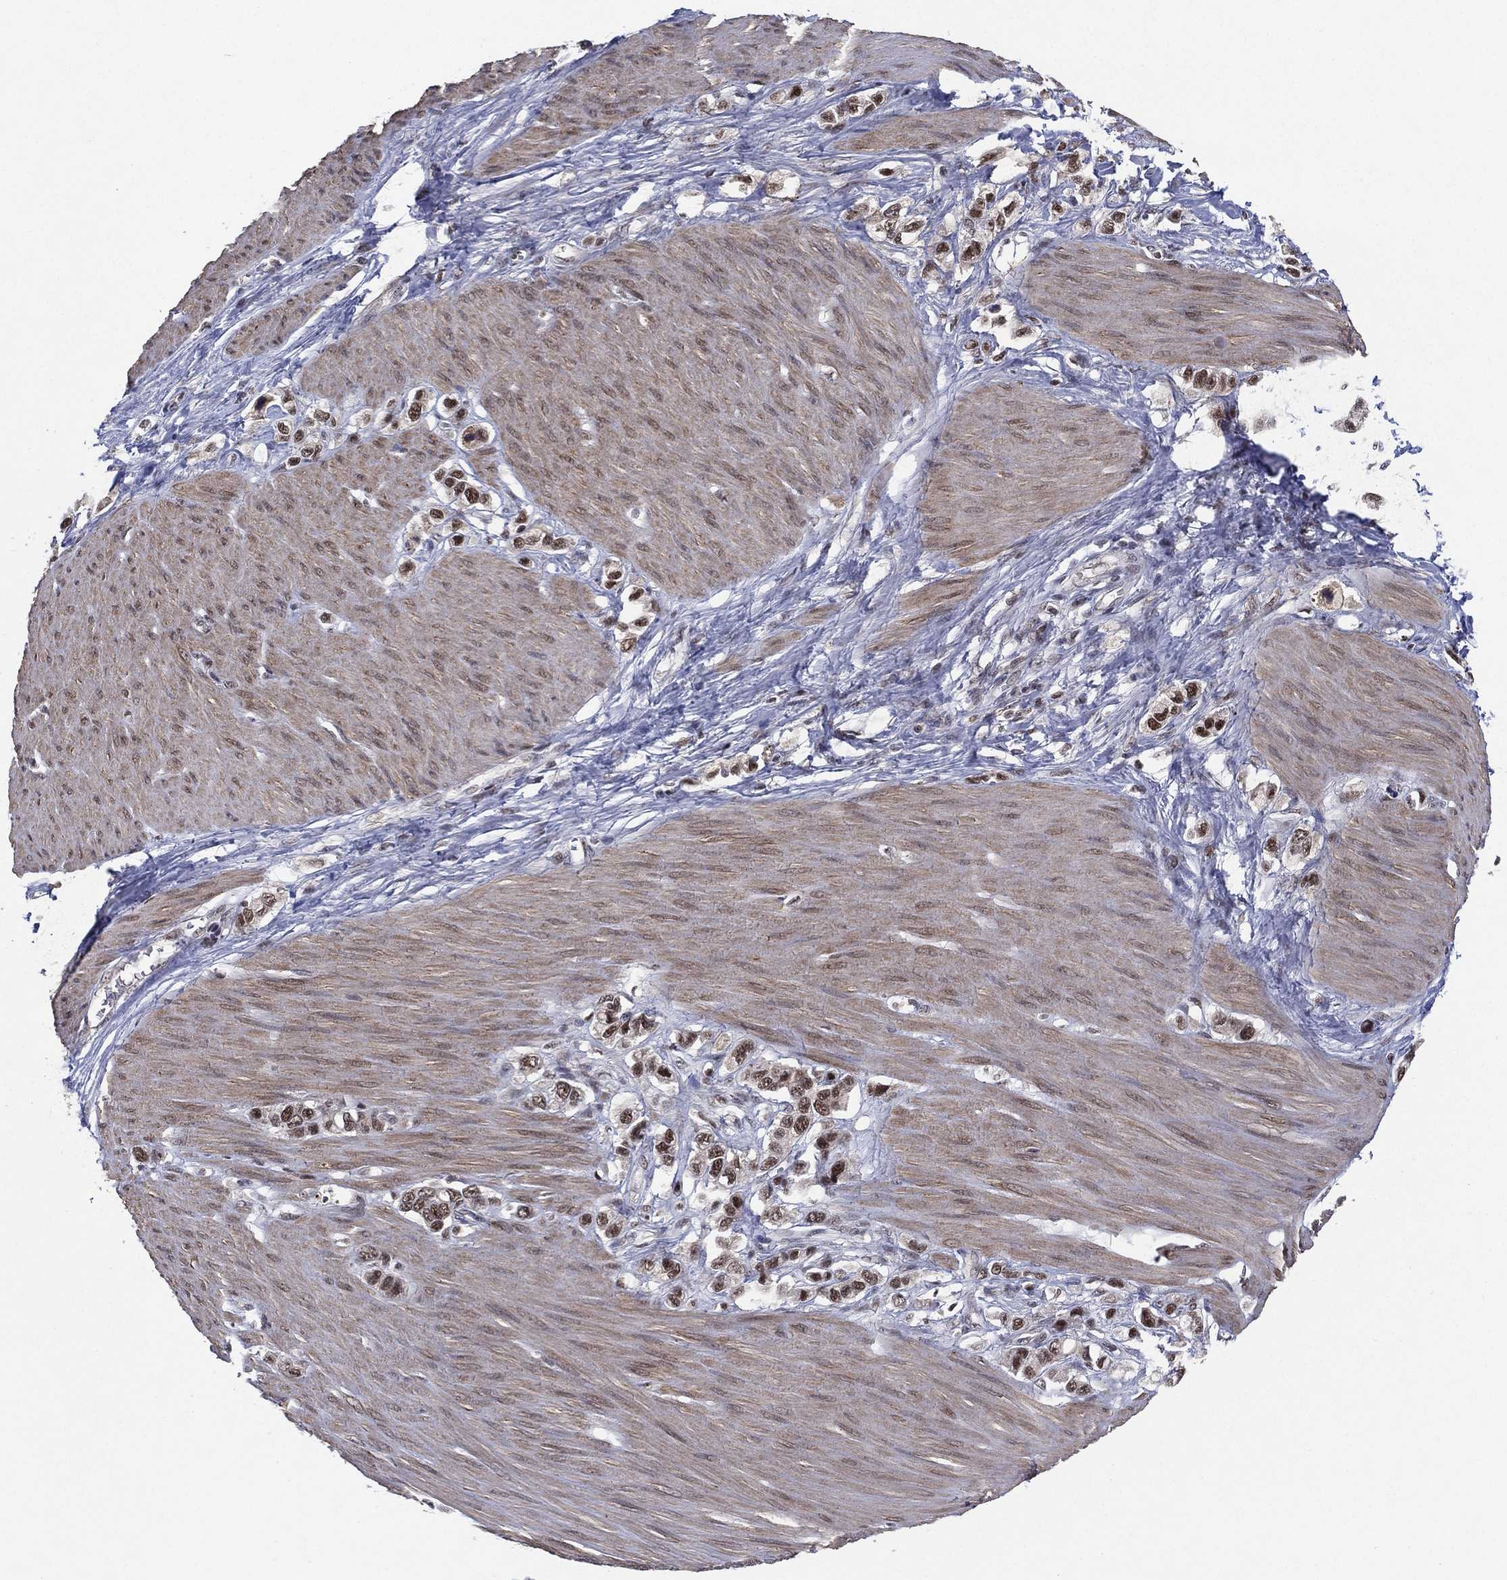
{"staining": {"intensity": "strong", "quantity": ">75%", "location": "nuclear"}, "tissue": "stomach cancer", "cell_type": "Tumor cells", "image_type": "cancer", "snomed": [{"axis": "morphology", "description": "Normal tissue, NOS"}, {"axis": "morphology", "description": "Adenocarcinoma, NOS"}, {"axis": "morphology", "description": "Adenocarcinoma, High grade"}, {"axis": "topography", "description": "Stomach, upper"}, {"axis": "topography", "description": "Stomach"}], "caption": "A high-resolution photomicrograph shows immunohistochemistry (IHC) staining of stomach adenocarcinoma (high-grade), which shows strong nuclear positivity in about >75% of tumor cells.", "gene": "DGCR8", "patient": {"sex": "female", "age": 65}}